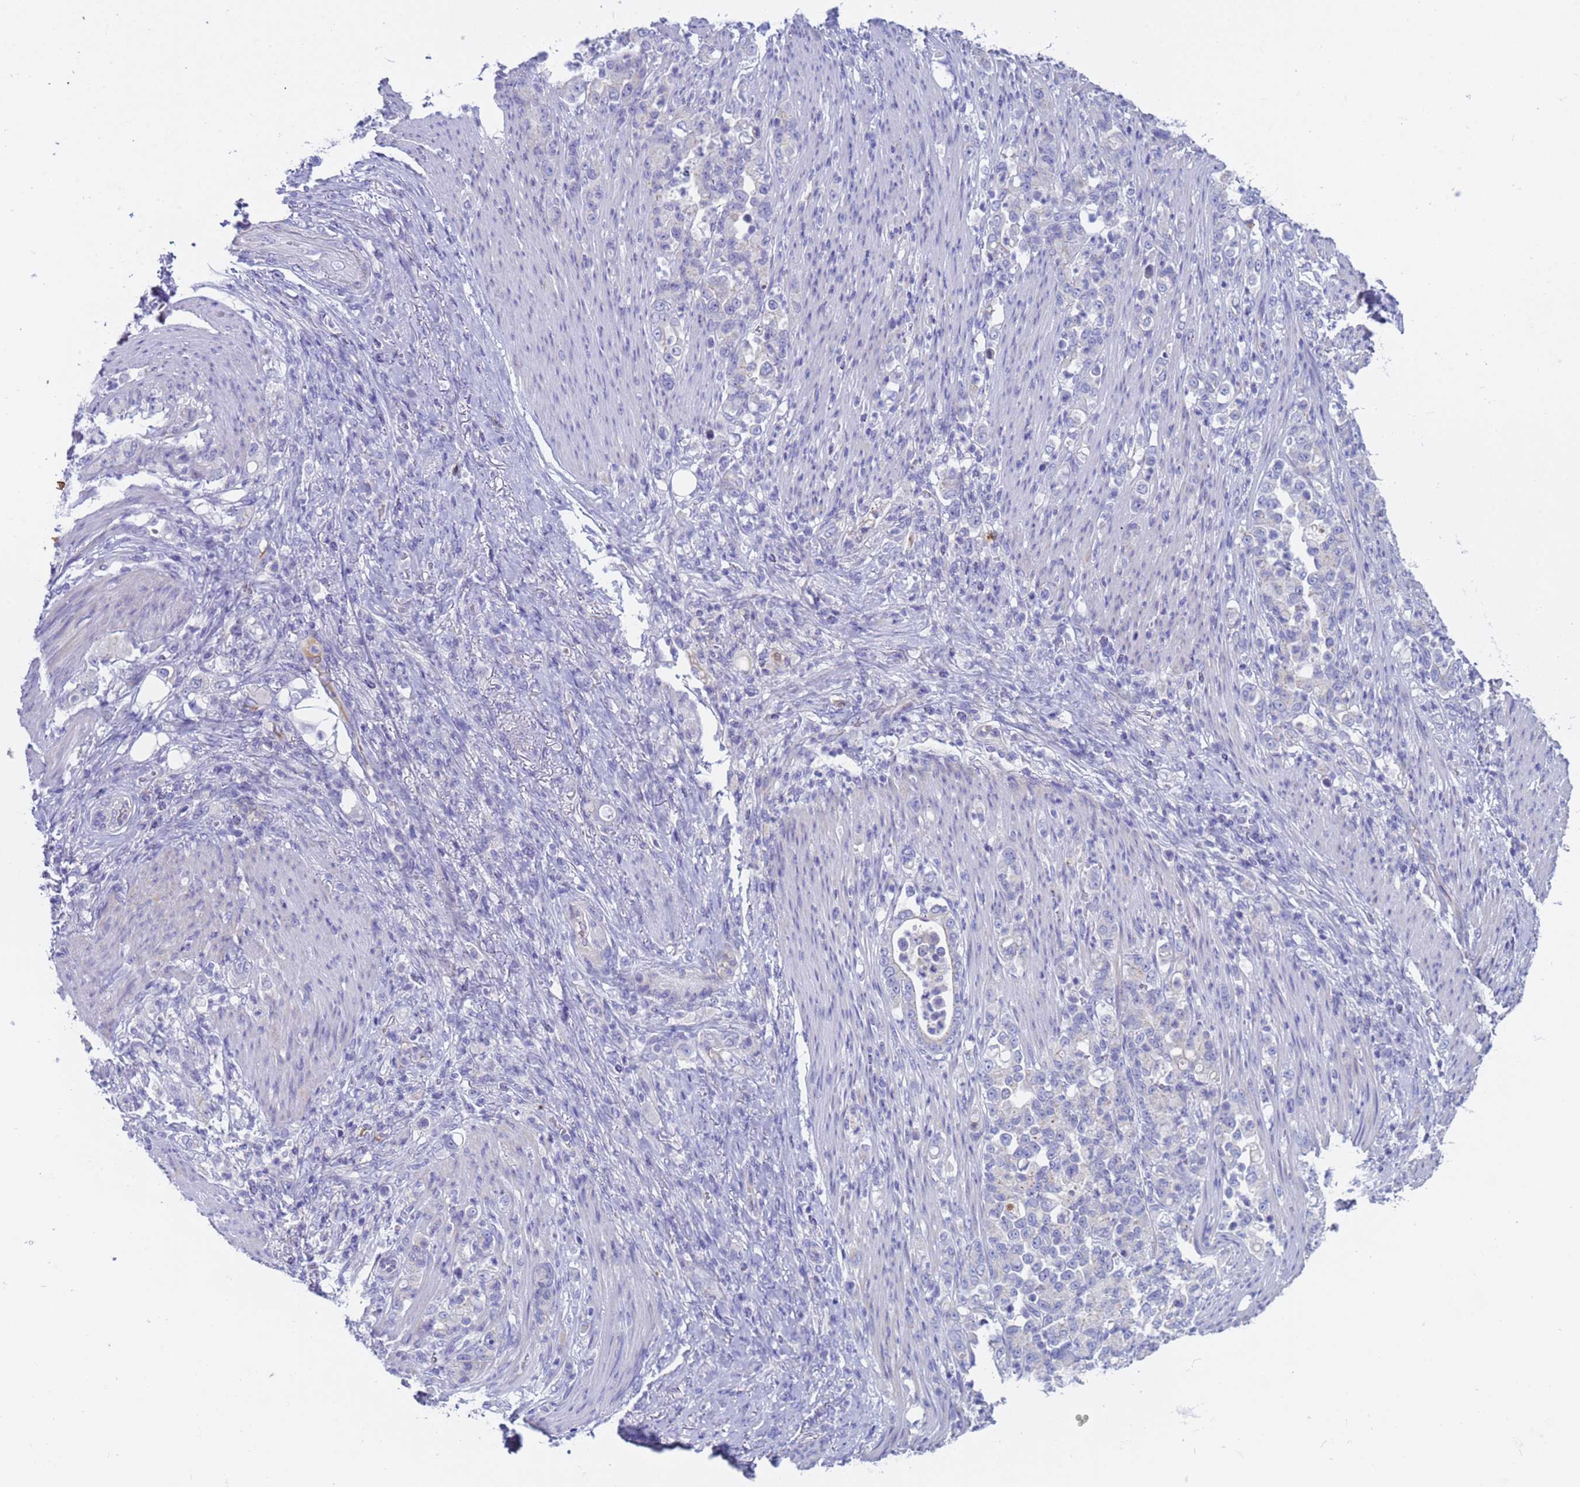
{"staining": {"intensity": "negative", "quantity": "none", "location": "none"}, "tissue": "stomach cancer", "cell_type": "Tumor cells", "image_type": "cancer", "snomed": [{"axis": "morphology", "description": "Normal tissue, NOS"}, {"axis": "morphology", "description": "Adenocarcinoma, NOS"}, {"axis": "topography", "description": "Stomach"}], "caption": "Tumor cells show no significant protein expression in stomach cancer.", "gene": "C4orf46", "patient": {"sex": "female", "age": 79}}